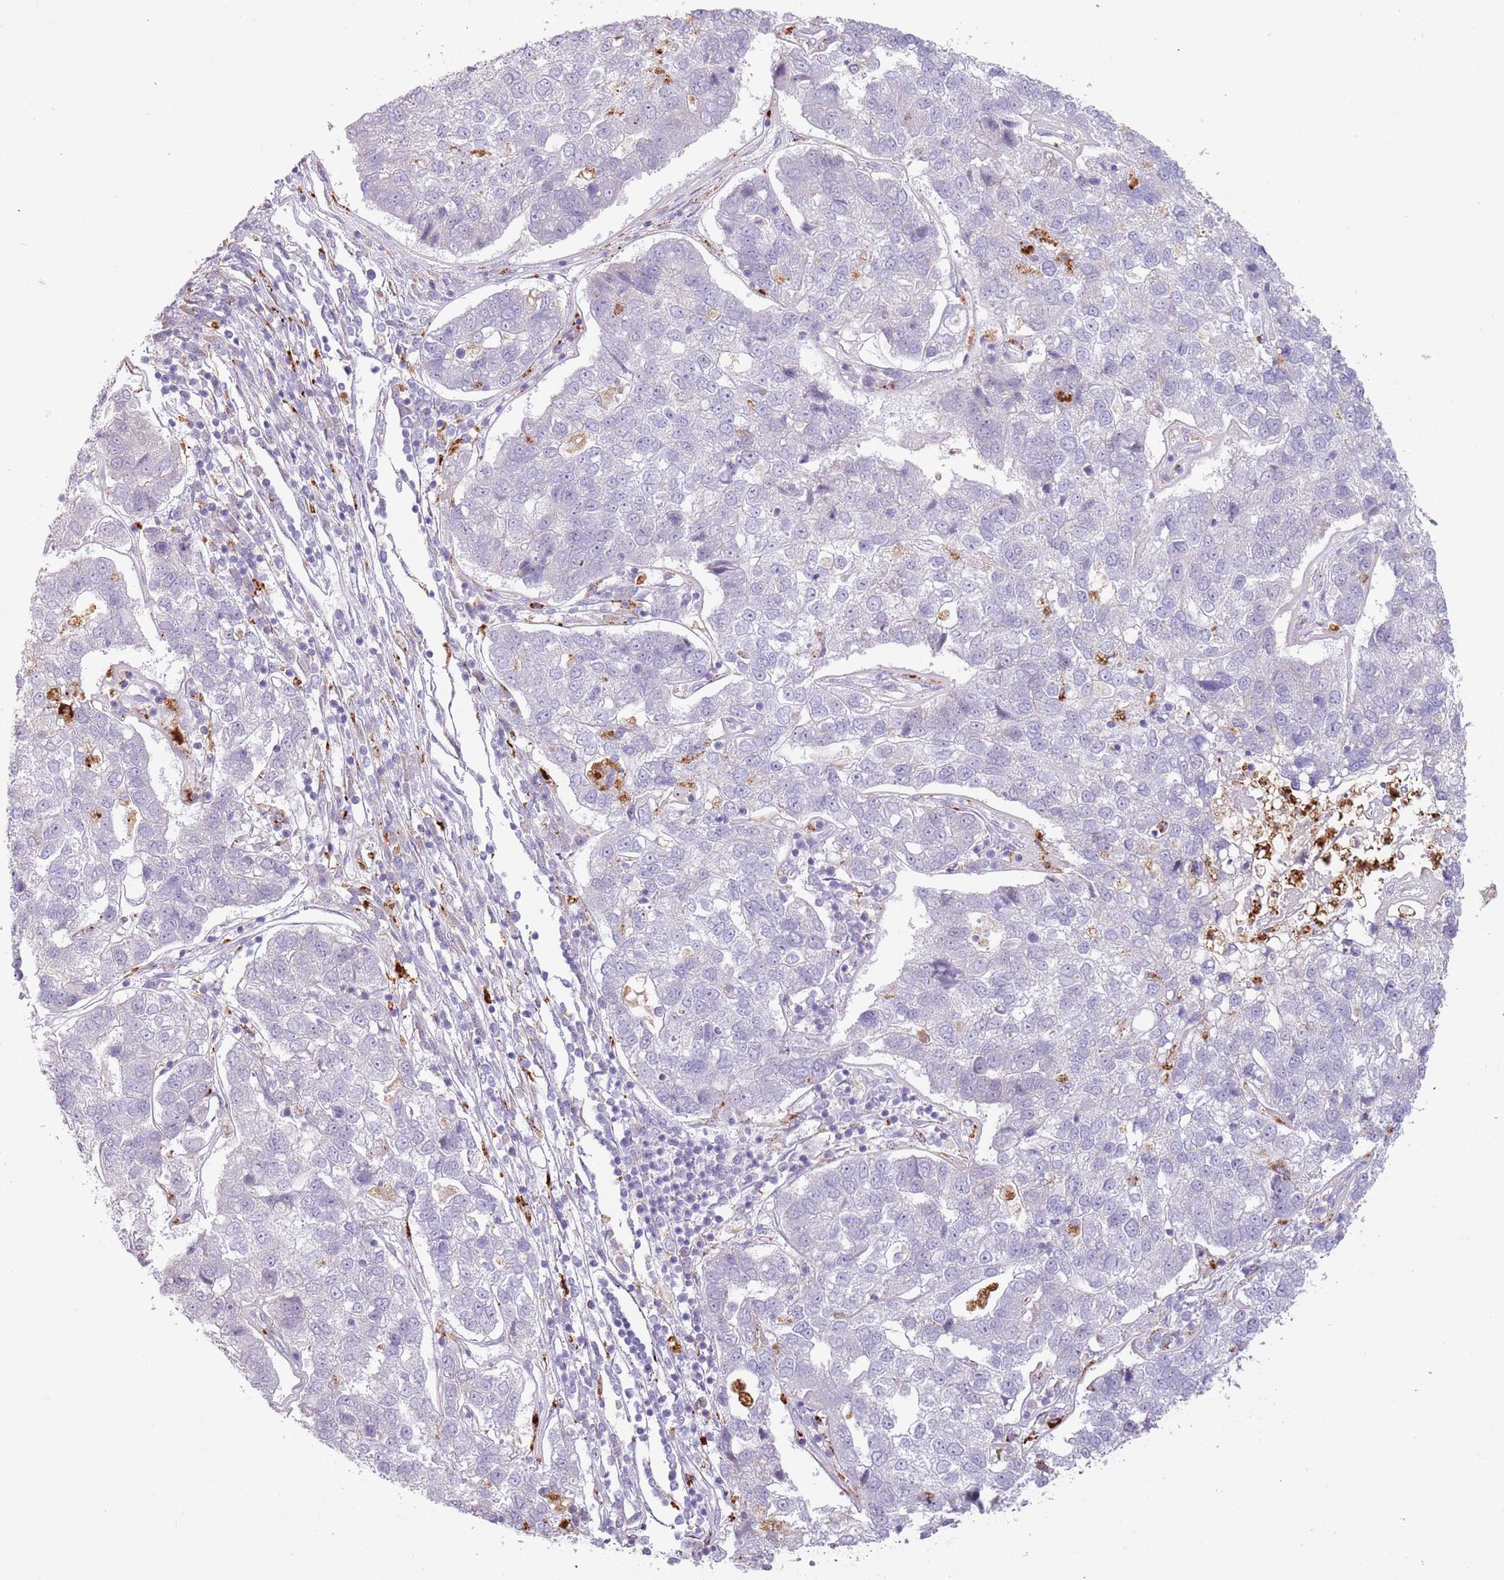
{"staining": {"intensity": "negative", "quantity": "none", "location": "none"}, "tissue": "pancreatic cancer", "cell_type": "Tumor cells", "image_type": "cancer", "snomed": [{"axis": "morphology", "description": "Adenocarcinoma, NOS"}, {"axis": "topography", "description": "Pancreas"}], "caption": "This image is of adenocarcinoma (pancreatic) stained with immunohistochemistry (IHC) to label a protein in brown with the nuclei are counter-stained blue. There is no staining in tumor cells.", "gene": "NWD2", "patient": {"sex": "female", "age": 61}}